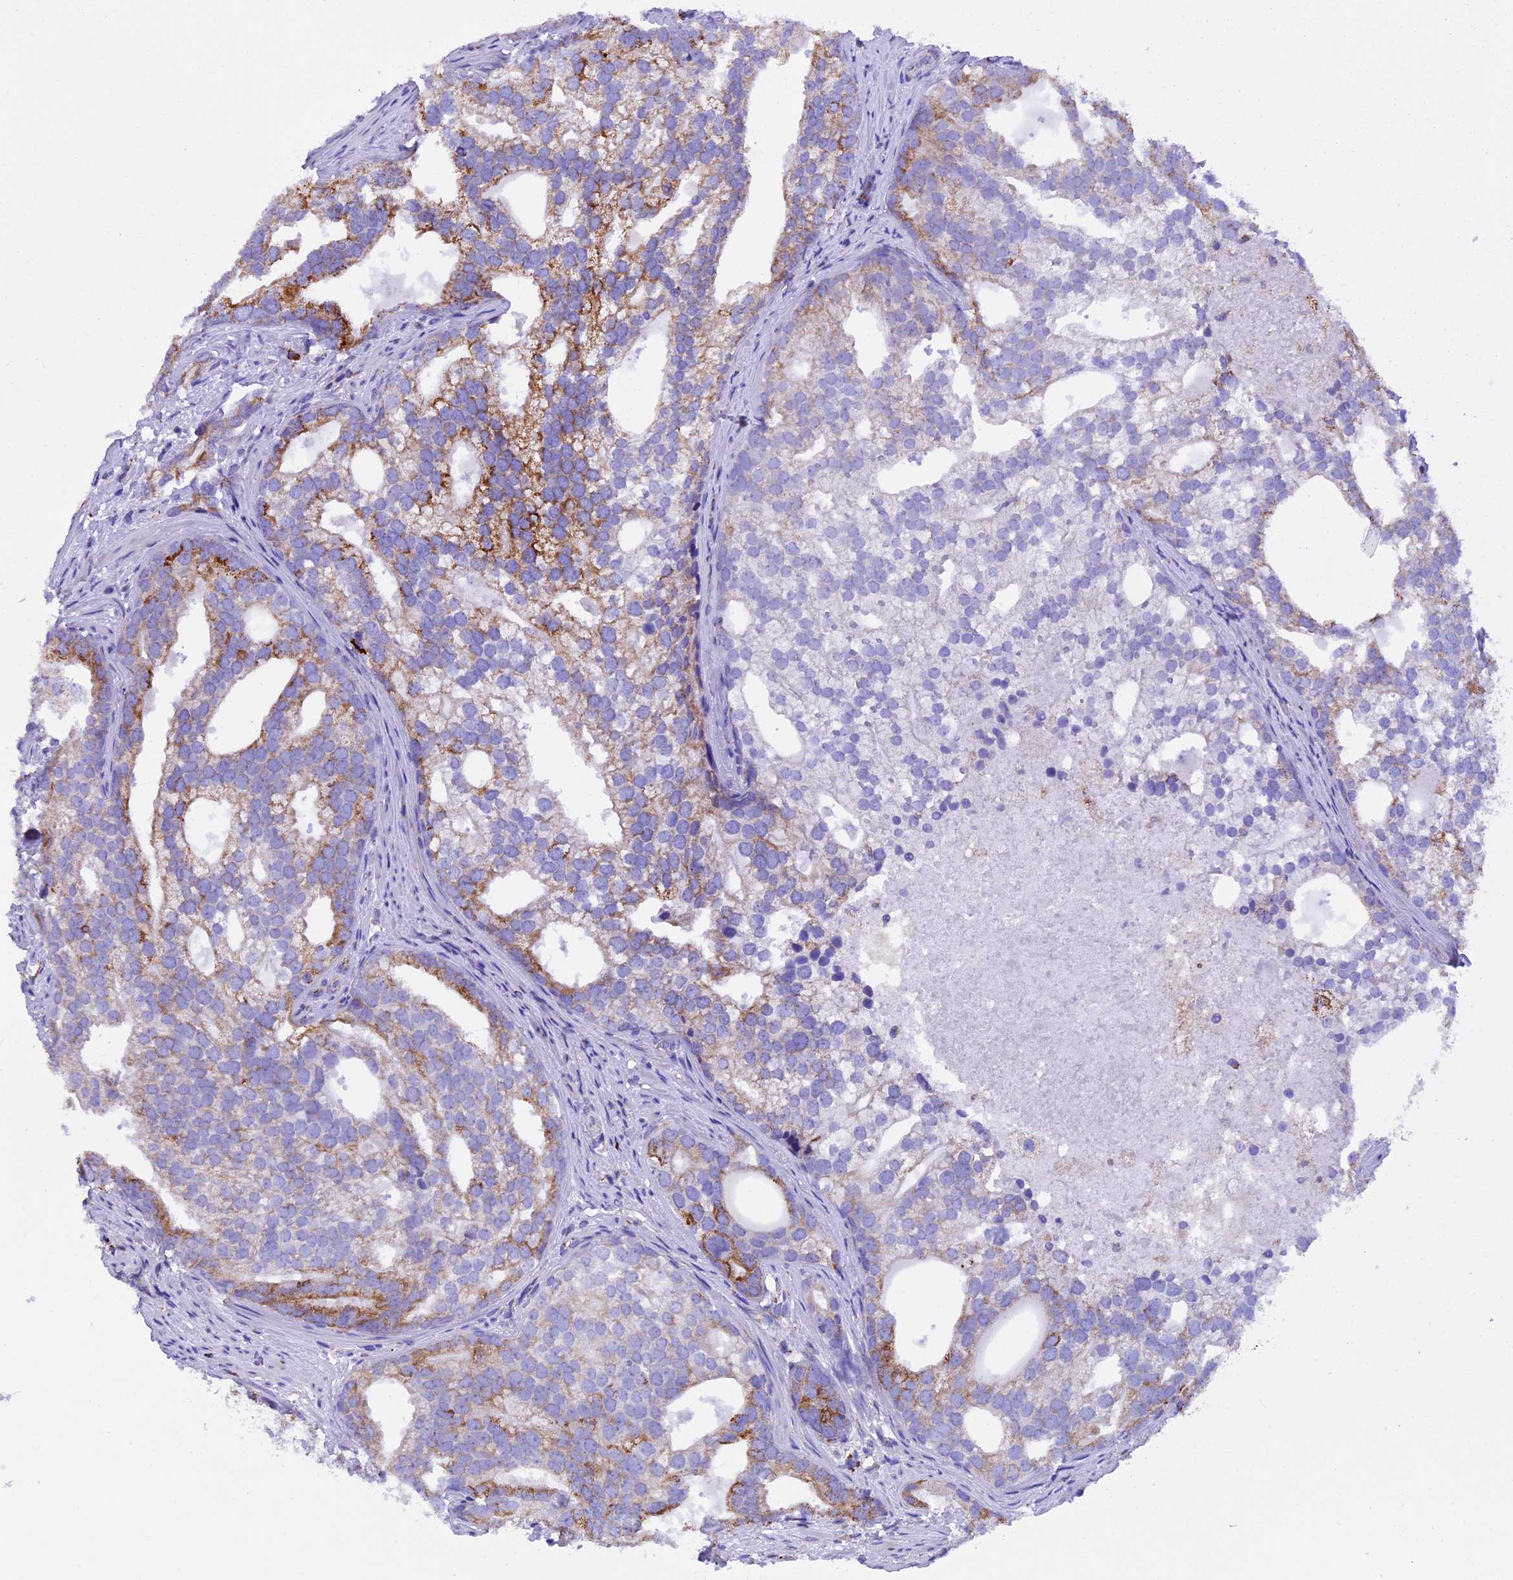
{"staining": {"intensity": "strong", "quantity": "<25%", "location": "cytoplasmic/membranous"}, "tissue": "prostate cancer", "cell_type": "Tumor cells", "image_type": "cancer", "snomed": [{"axis": "morphology", "description": "Adenocarcinoma, High grade"}, {"axis": "topography", "description": "Prostate"}], "caption": "Immunohistochemistry of prostate high-grade adenocarcinoma demonstrates medium levels of strong cytoplasmic/membranous expression in approximately <25% of tumor cells.", "gene": "SLC8B1", "patient": {"sex": "male", "age": 75}}